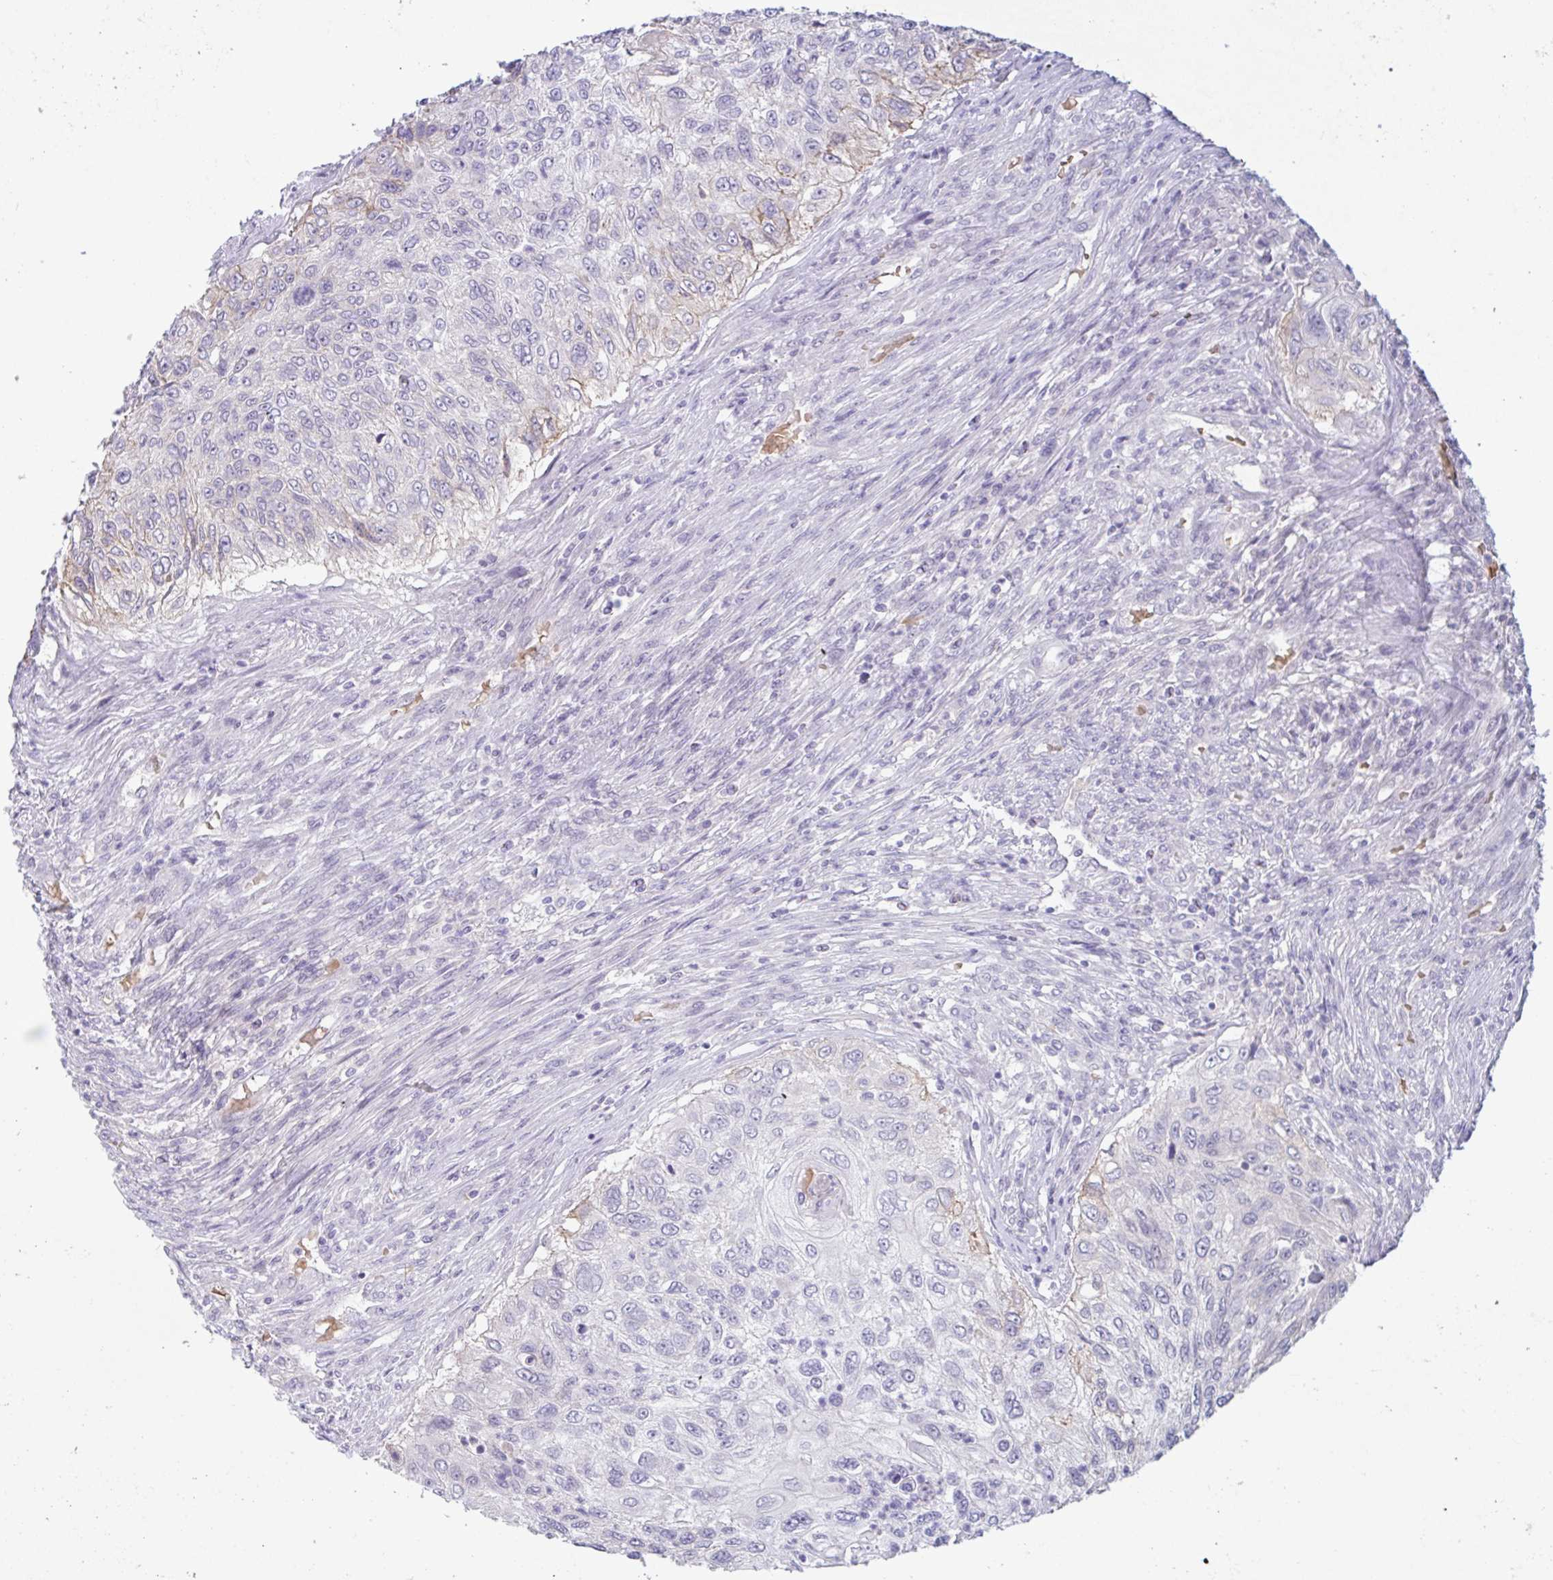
{"staining": {"intensity": "weak", "quantity": "<25%", "location": "cytoplasmic/membranous"}, "tissue": "urothelial cancer", "cell_type": "Tumor cells", "image_type": "cancer", "snomed": [{"axis": "morphology", "description": "Urothelial carcinoma, High grade"}, {"axis": "topography", "description": "Urinary bladder"}], "caption": "Histopathology image shows no protein expression in tumor cells of urothelial cancer tissue.", "gene": "RHAG", "patient": {"sex": "female", "age": 60}}